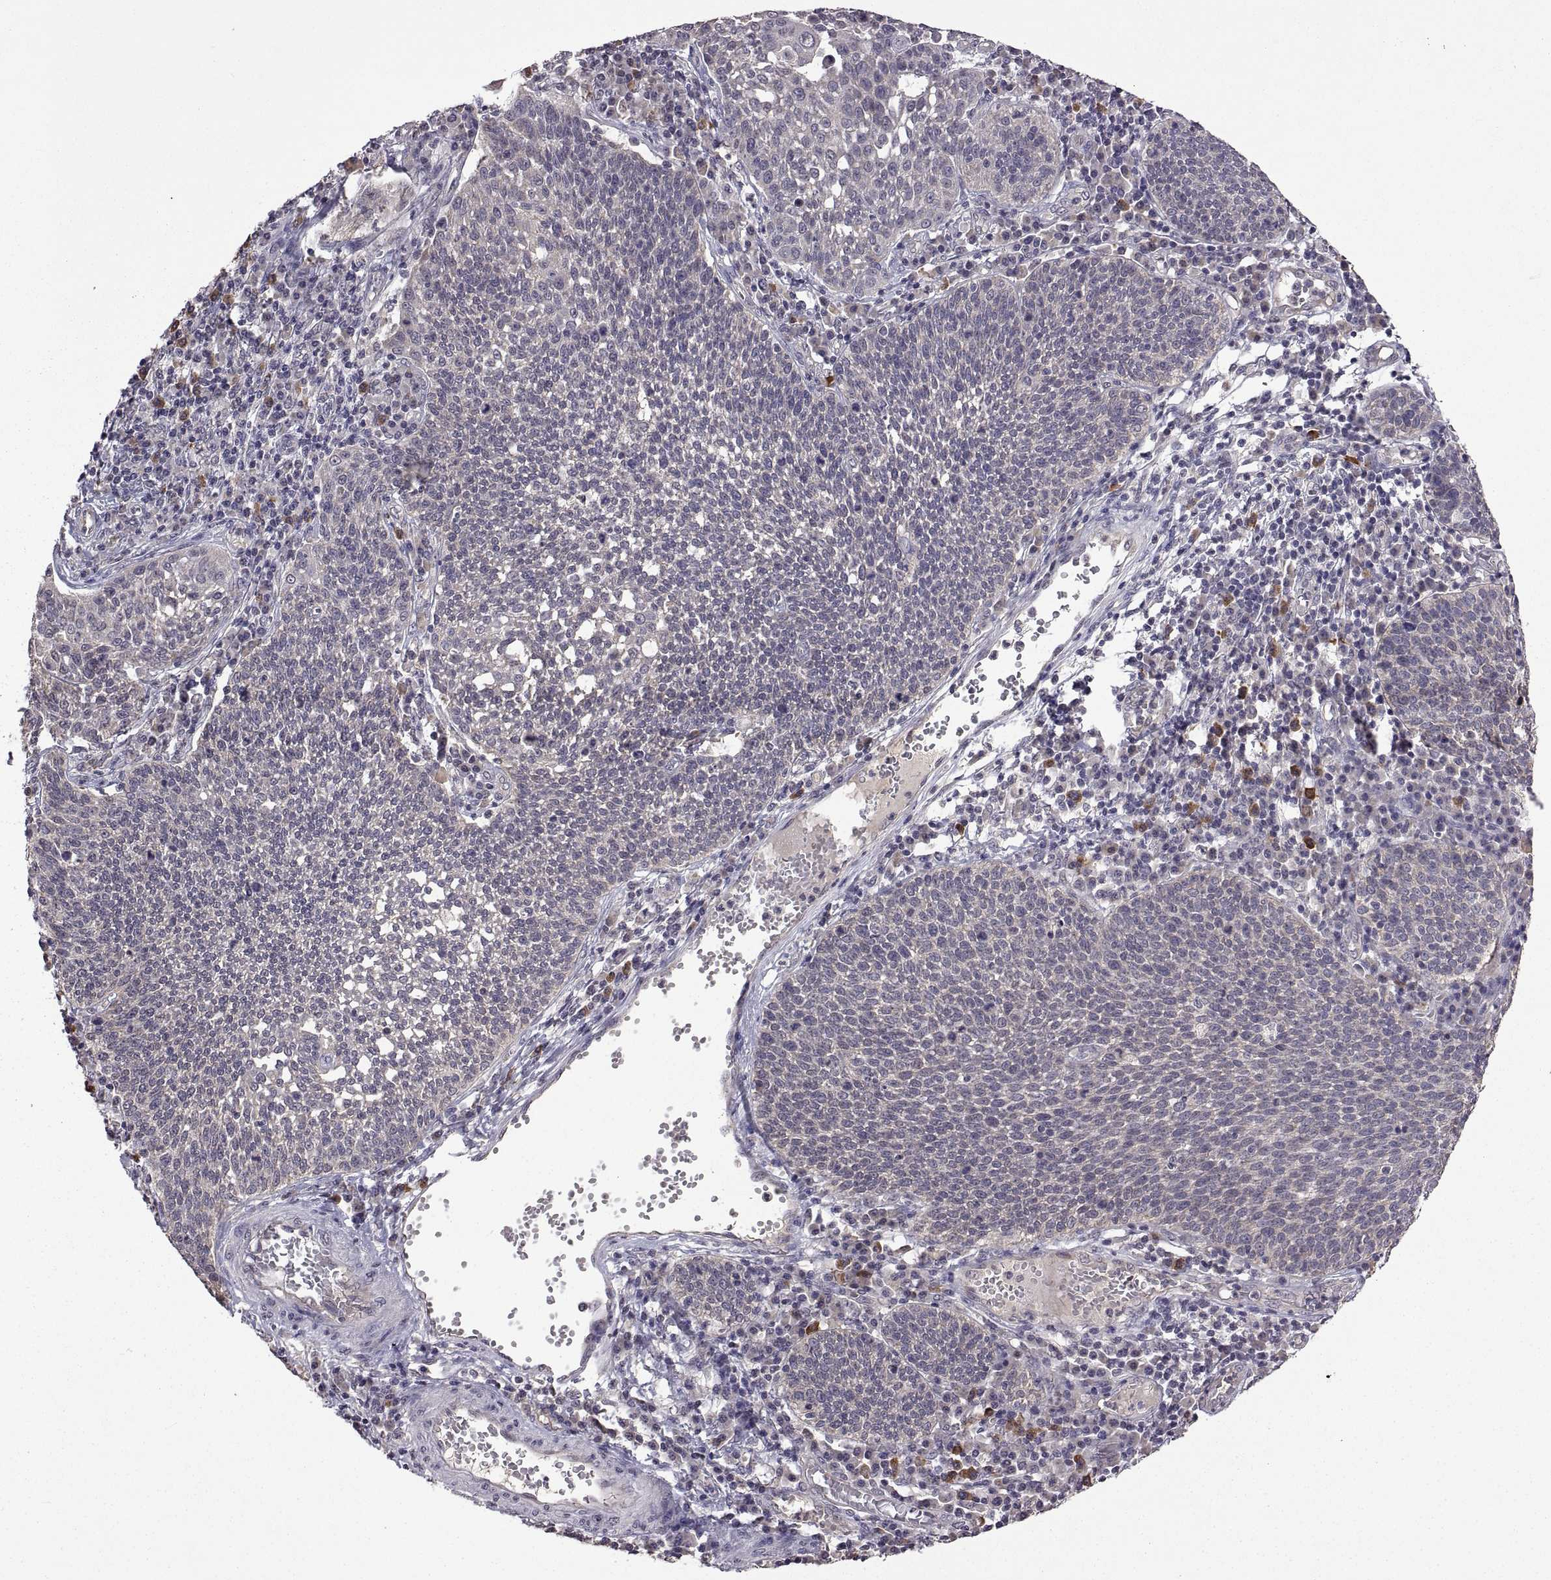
{"staining": {"intensity": "negative", "quantity": "none", "location": "none"}, "tissue": "cervical cancer", "cell_type": "Tumor cells", "image_type": "cancer", "snomed": [{"axis": "morphology", "description": "Squamous cell carcinoma, NOS"}, {"axis": "topography", "description": "Cervix"}], "caption": "Photomicrograph shows no significant protein staining in tumor cells of cervical cancer (squamous cell carcinoma).", "gene": "LAMA1", "patient": {"sex": "female", "age": 34}}